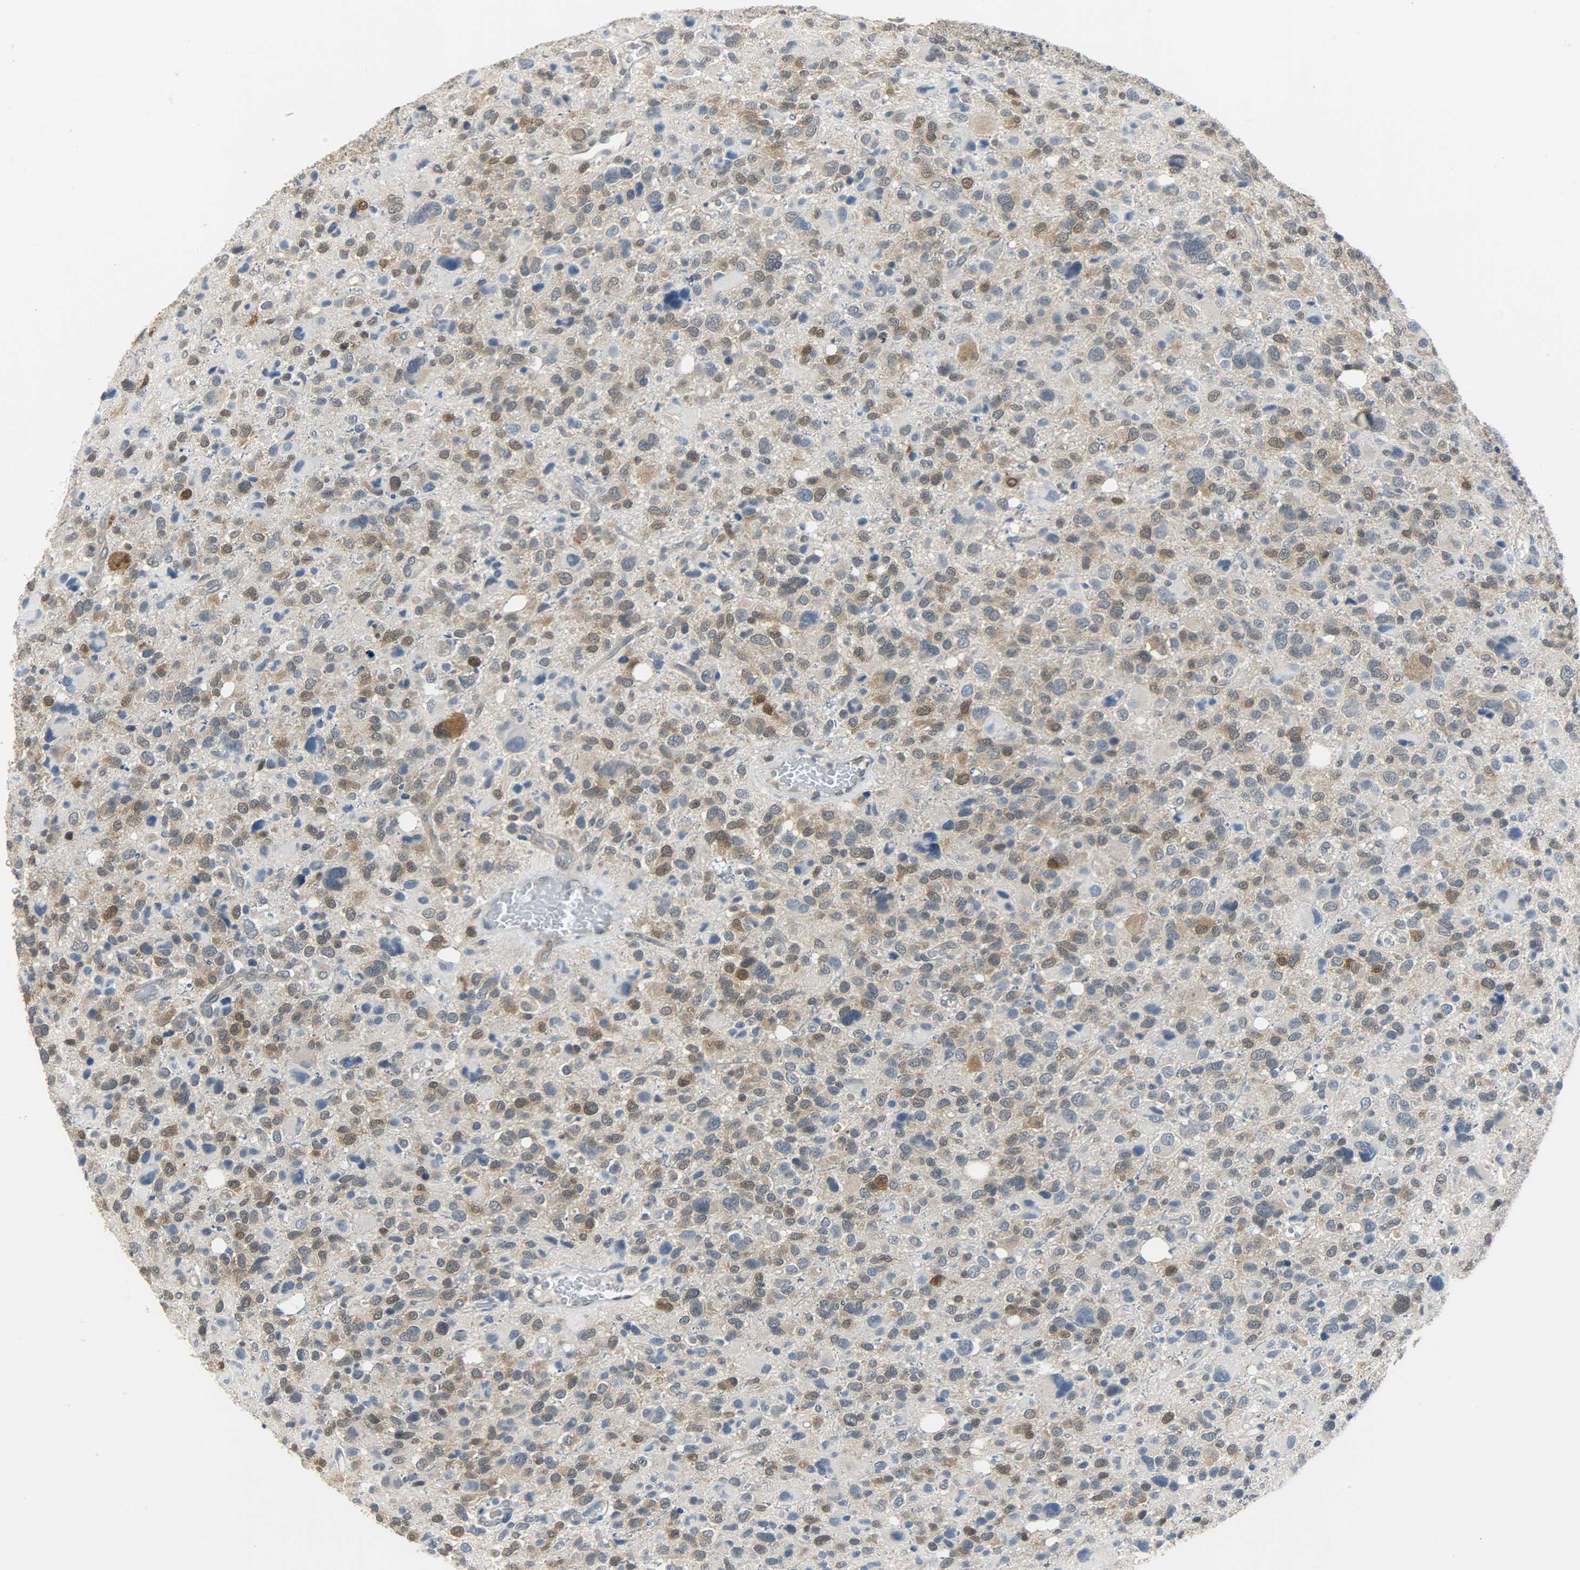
{"staining": {"intensity": "strong", "quantity": ">75%", "location": "cytoplasmic/membranous,nuclear"}, "tissue": "glioma", "cell_type": "Tumor cells", "image_type": "cancer", "snomed": [{"axis": "morphology", "description": "Glioma, malignant, High grade"}, {"axis": "topography", "description": "Brain"}], "caption": "Immunohistochemistry (IHC) photomicrograph of neoplastic tissue: glioma stained using immunohistochemistry reveals high levels of strong protein expression localized specifically in the cytoplasmic/membranous and nuclear of tumor cells, appearing as a cytoplasmic/membranous and nuclear brown color.", "gene": "EIF4EBP1", "patient": {"sex": "male", "age": 48}}